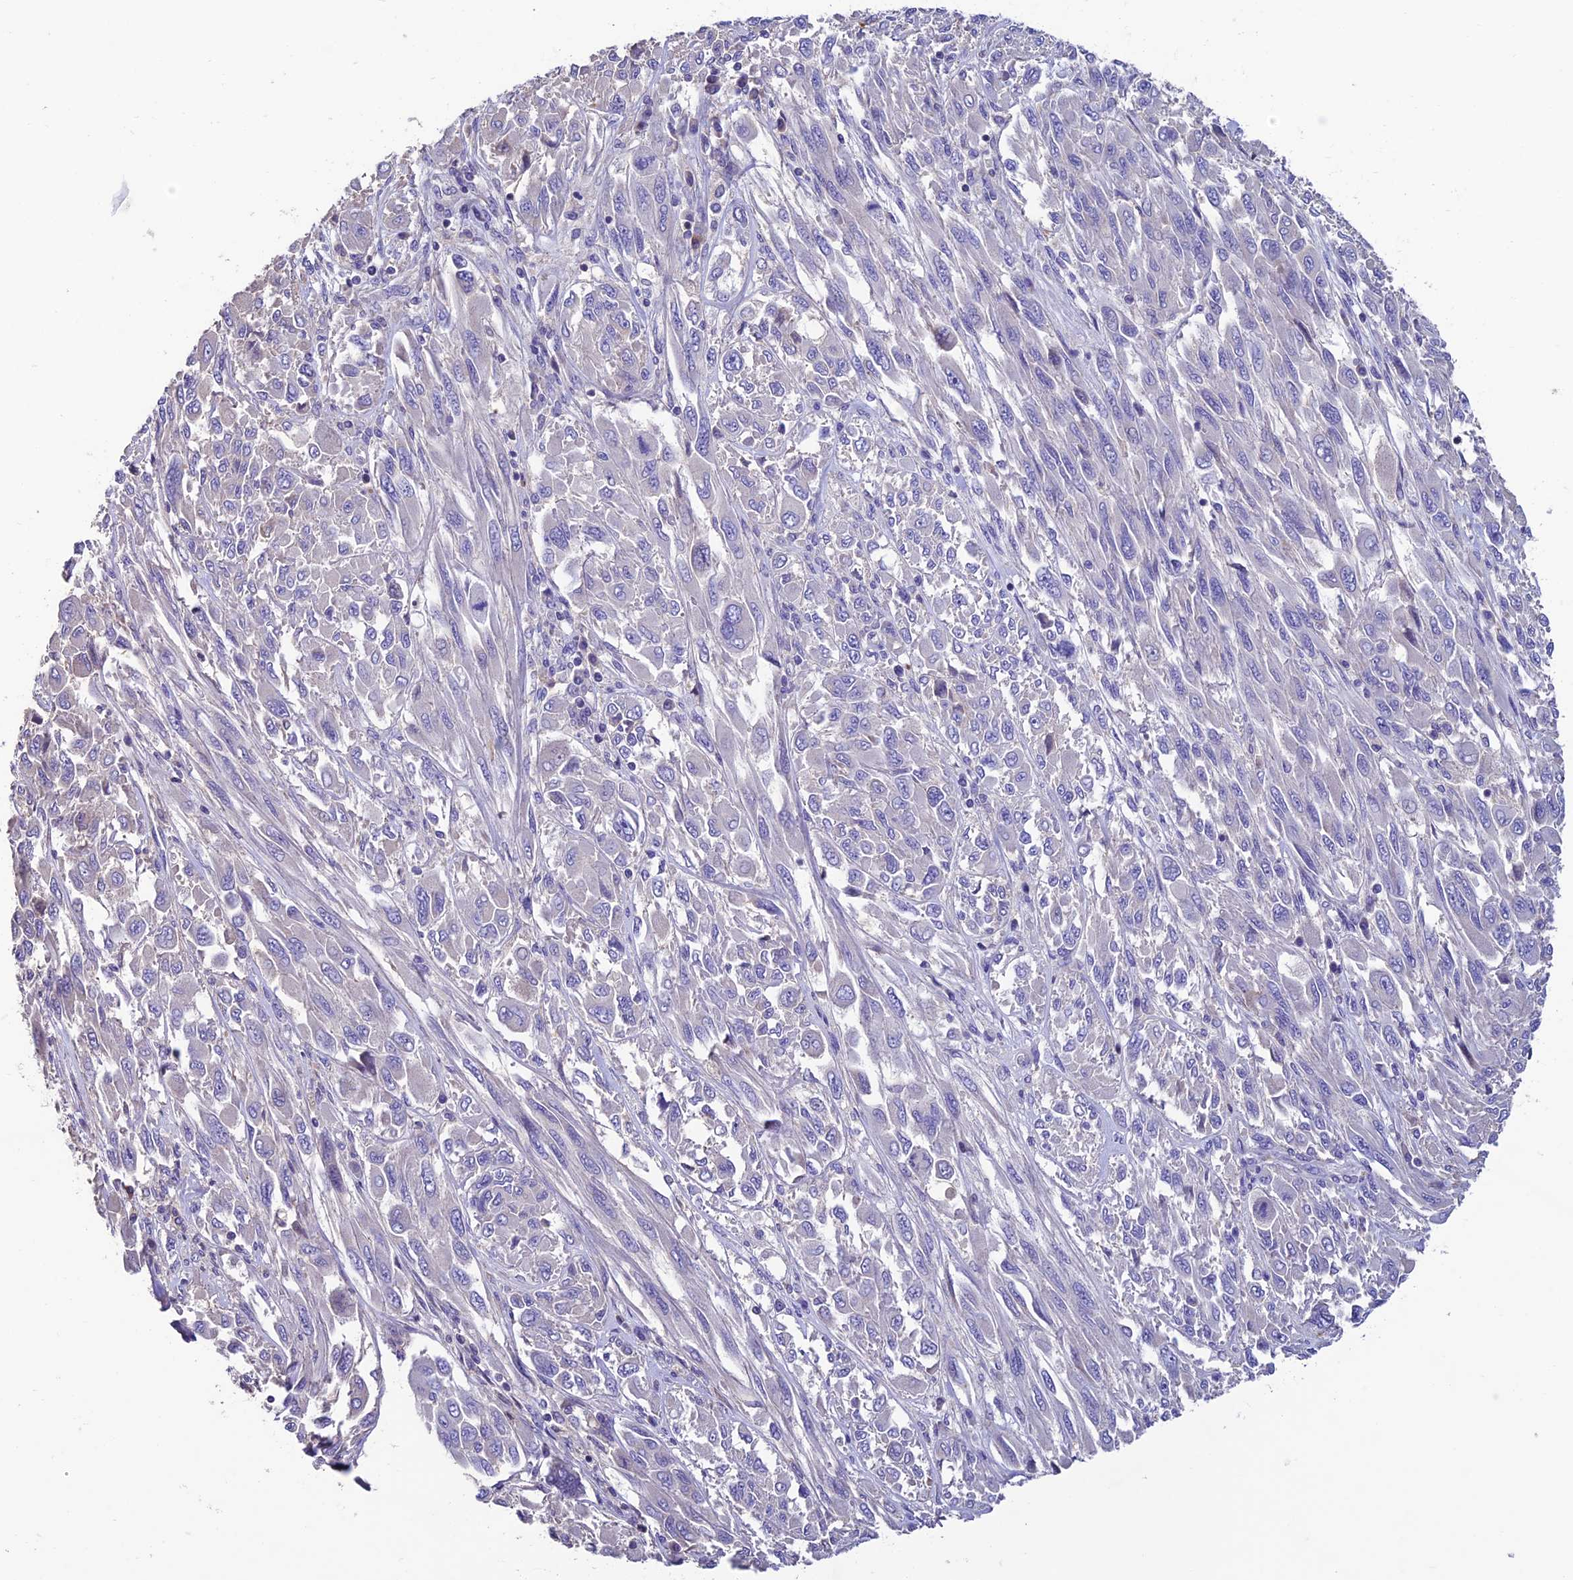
{"staining": {"intensity": "negative", "quantity": "none", "location": "none"}, "tissue": "melanoma", "cell_type": "Tumor cells", "image_type": "cancer", "snomed": [{"axis": "morphology", "description": "Malignant melanoma, NOS"}, {"axis": "topography", "description": "Skin"}], "caption": "Melanoma was stained to show a protein in brown. There is no significant expression in tumor cells. (DAB (3,3'-diaminobenzidine) immunohistochemistry (IHC) with hematoxylin counter stain).", "gene": "FAM178B", "patient": {"sex": "female", "age": 91}}